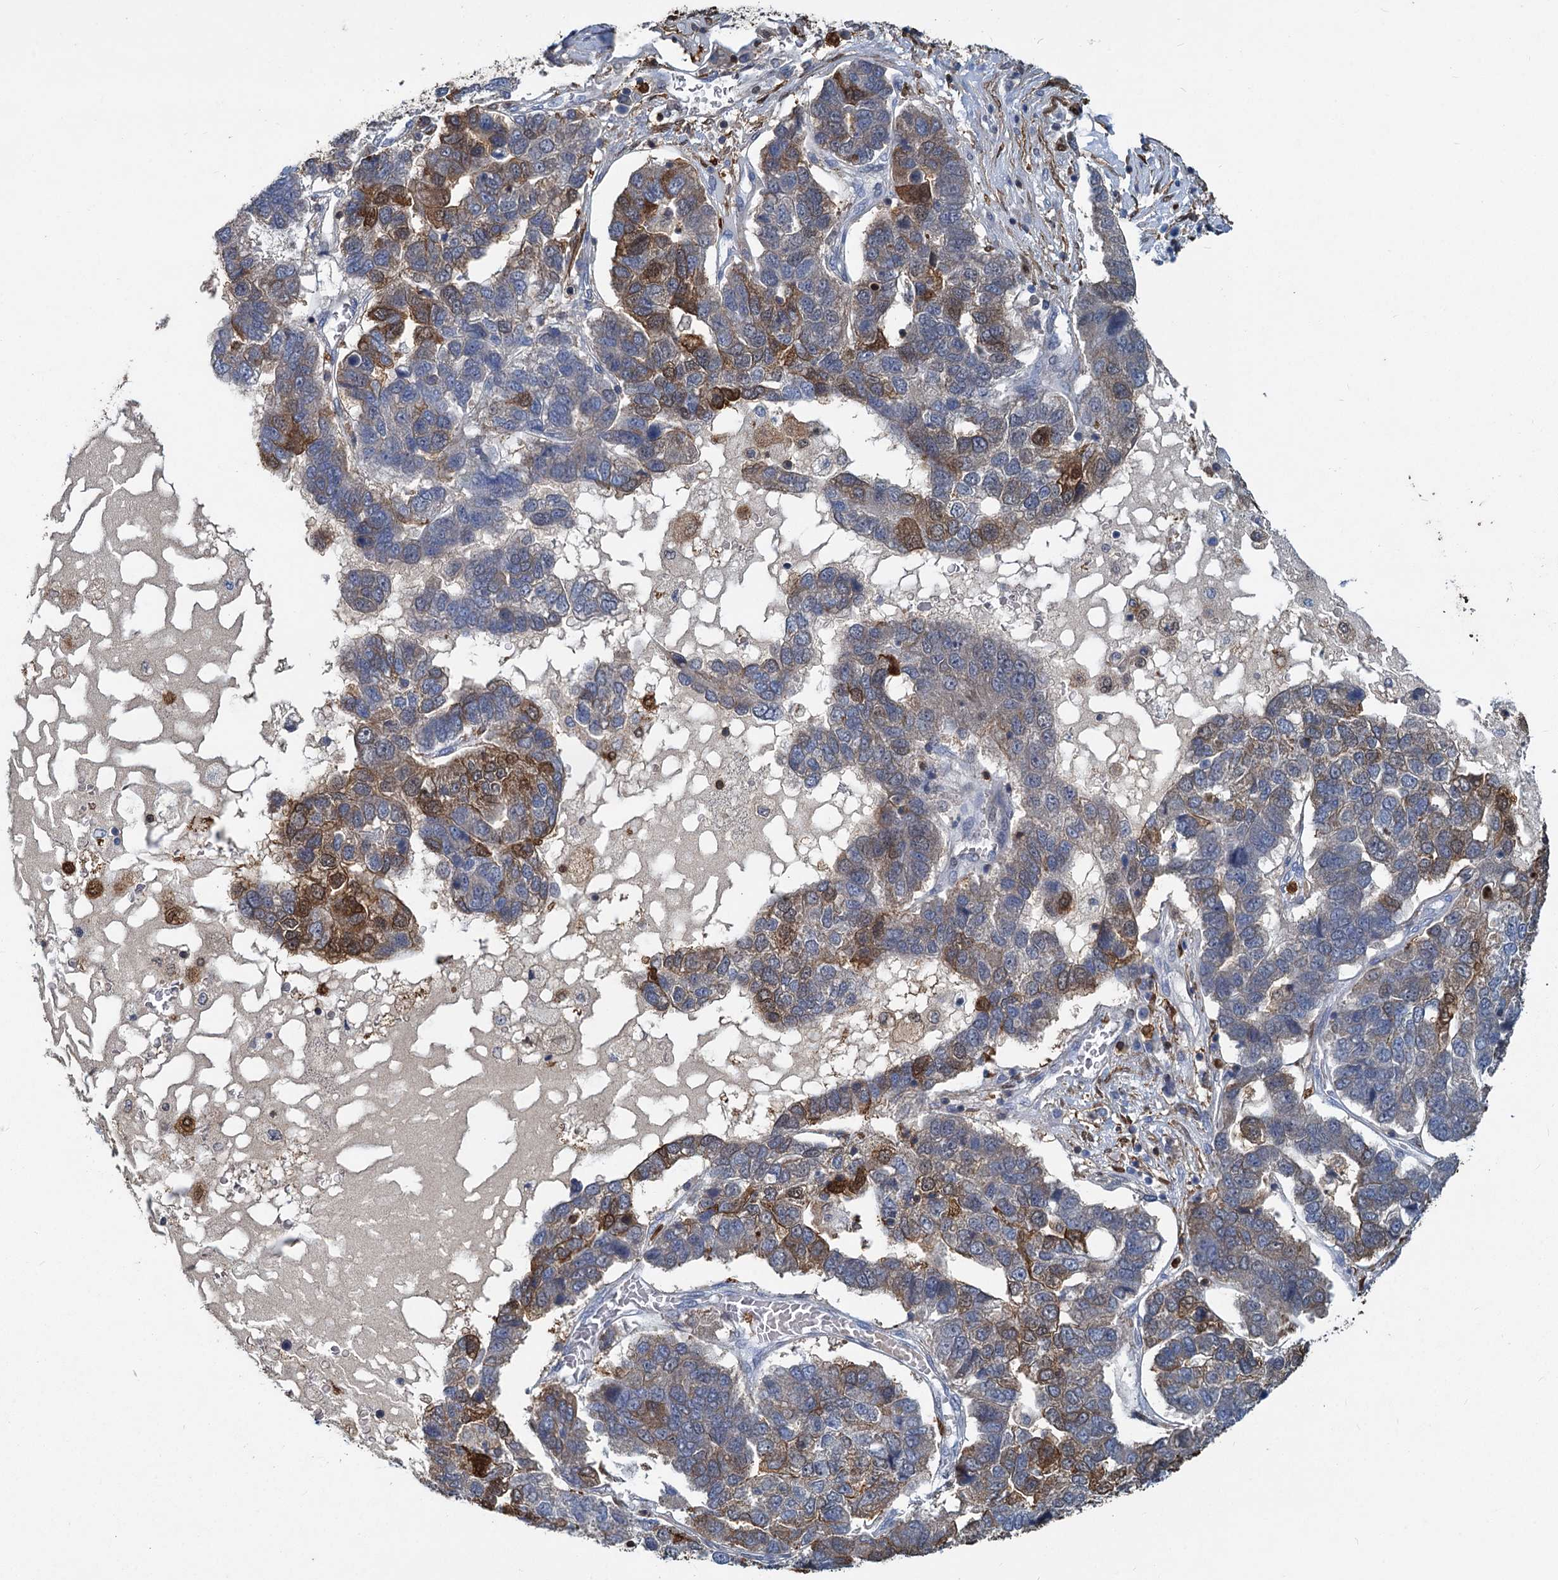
{"staining": {"intensity": "moderate", "quantity": "<25%", "location": "cytoplasmic/membranous,nuclear"}, "tissue": "pancreatic cancer", "cell_type": "Tumor cells", "image_type": "cancer", "snomed": [{"axis": "morphology", "description": "Adenocarcinoma, NOS"}, {"axis": "topography", "description": "Pancreas"}], "caption": "Immunohistochemical staining of human pancreatic cancer demonstrates low levels of moderate cytoplasmic/membranous and nuclear expression in approximately <25% of tumor cells. Immunohistochemistry (ihc) stains the protein in brown and the nuclei are stained blue.", "gene": "S100A6", "patient": {"sex": "female", "age": 61}}